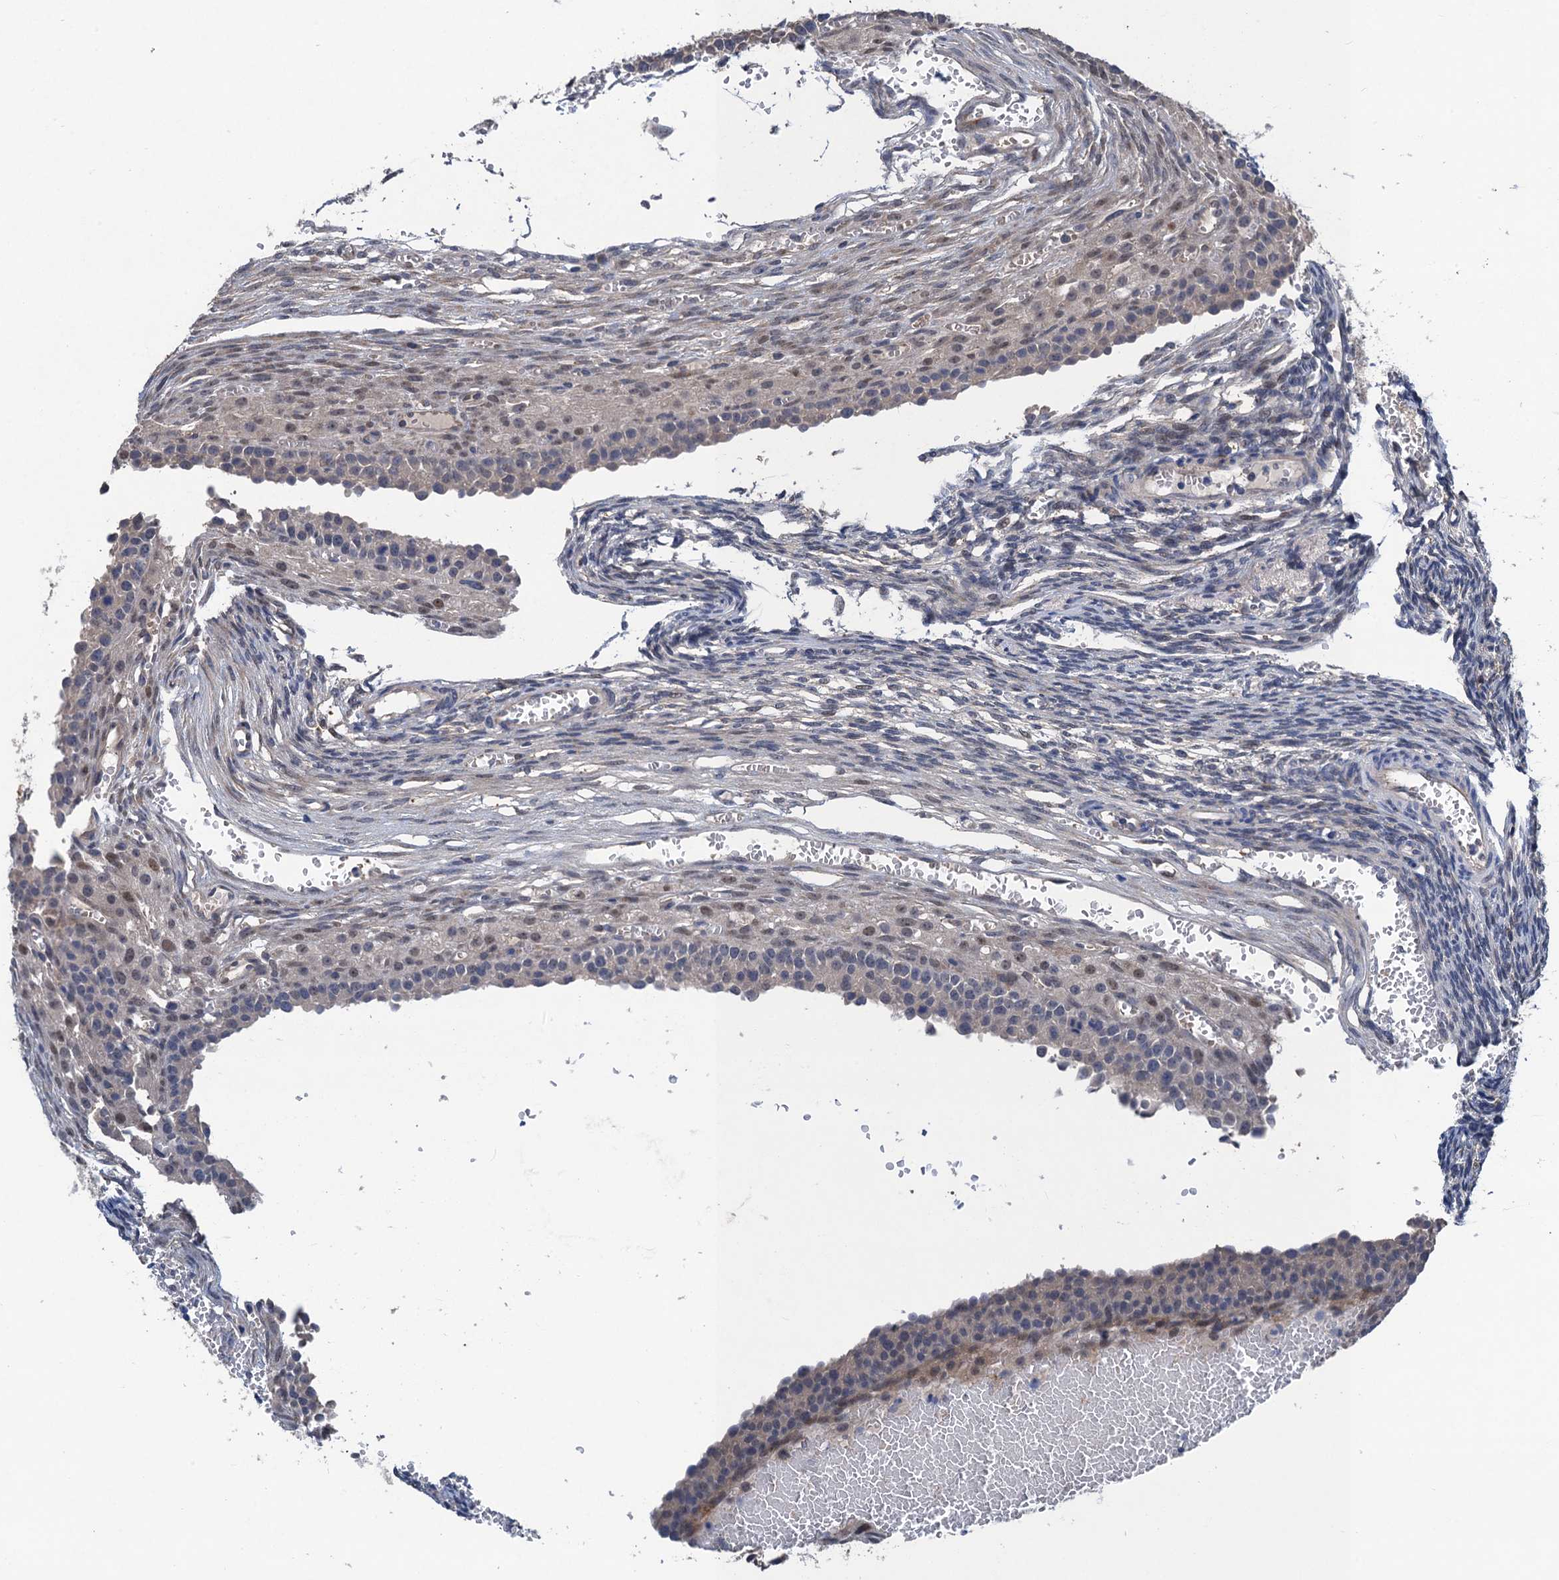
{"staining": {"intensity": "negative", "quantity": "none", "location": "none"}, "tissue": "ovary", "cell_type": "Follicle cells", "image_type": "normal", "snomed": [{"axis": "morphology", "description": "Normal tissue, NOS"}, {"axis": "topography", "description": "Ovary"}], "caption": "Ovary was stained to show a protein in brown. There is no significant positivity in follicle cells. (Stains: DAB (3,3'-diaminobenzidine) immunohistochemistry with hematoxylin counter stain, Microscopy: brightfield microscopy at high magnification).", "gene": "TRAF7", "patient": {"sex": "female", "age": 39}}